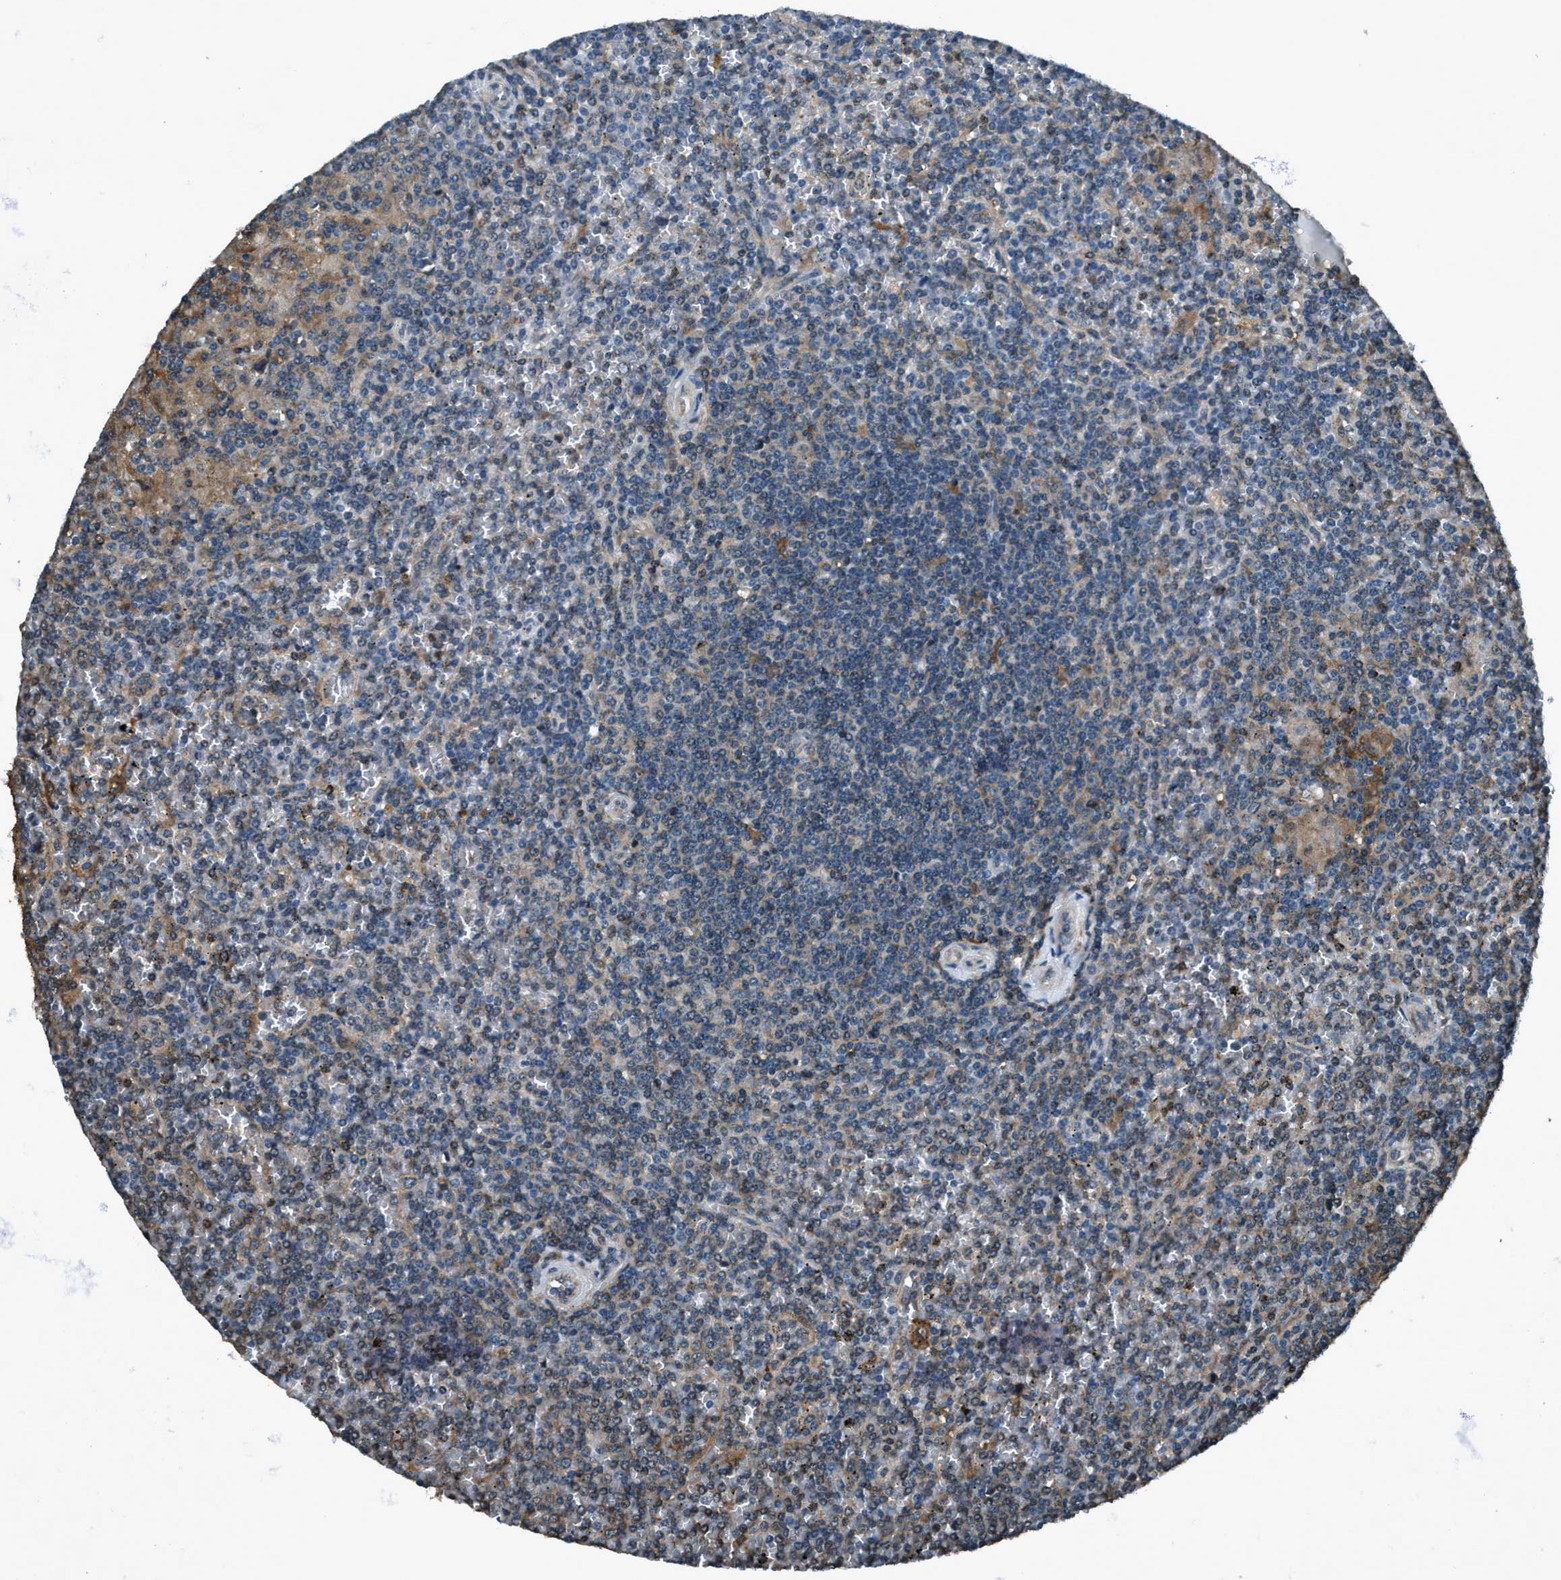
{"staining": {"intensity": "weak", "quantity": "<25%", "location": "cytoplasmic/membranous"}, "tissue": "lymphoma", "cell_type": "Tumor cells", "image_type": "cancer", "snomed": [{"axis": "morphology", "description": "Malignant lymphoma, non-Hodgkin's type, Low grade"}, {"axis": "topography", "description": "Spleen"}], "caption": "The IHC micrograph has no significant expression in tumor cells of lymphoma tissue. The staining was performed using DAB to visualize the protein expression in brown, while the nuclei were stained in blue with hematoxylin (Magnification: 20x).", "gene": "TRIM4", "patient": {"sex": "female", "age": 19}}